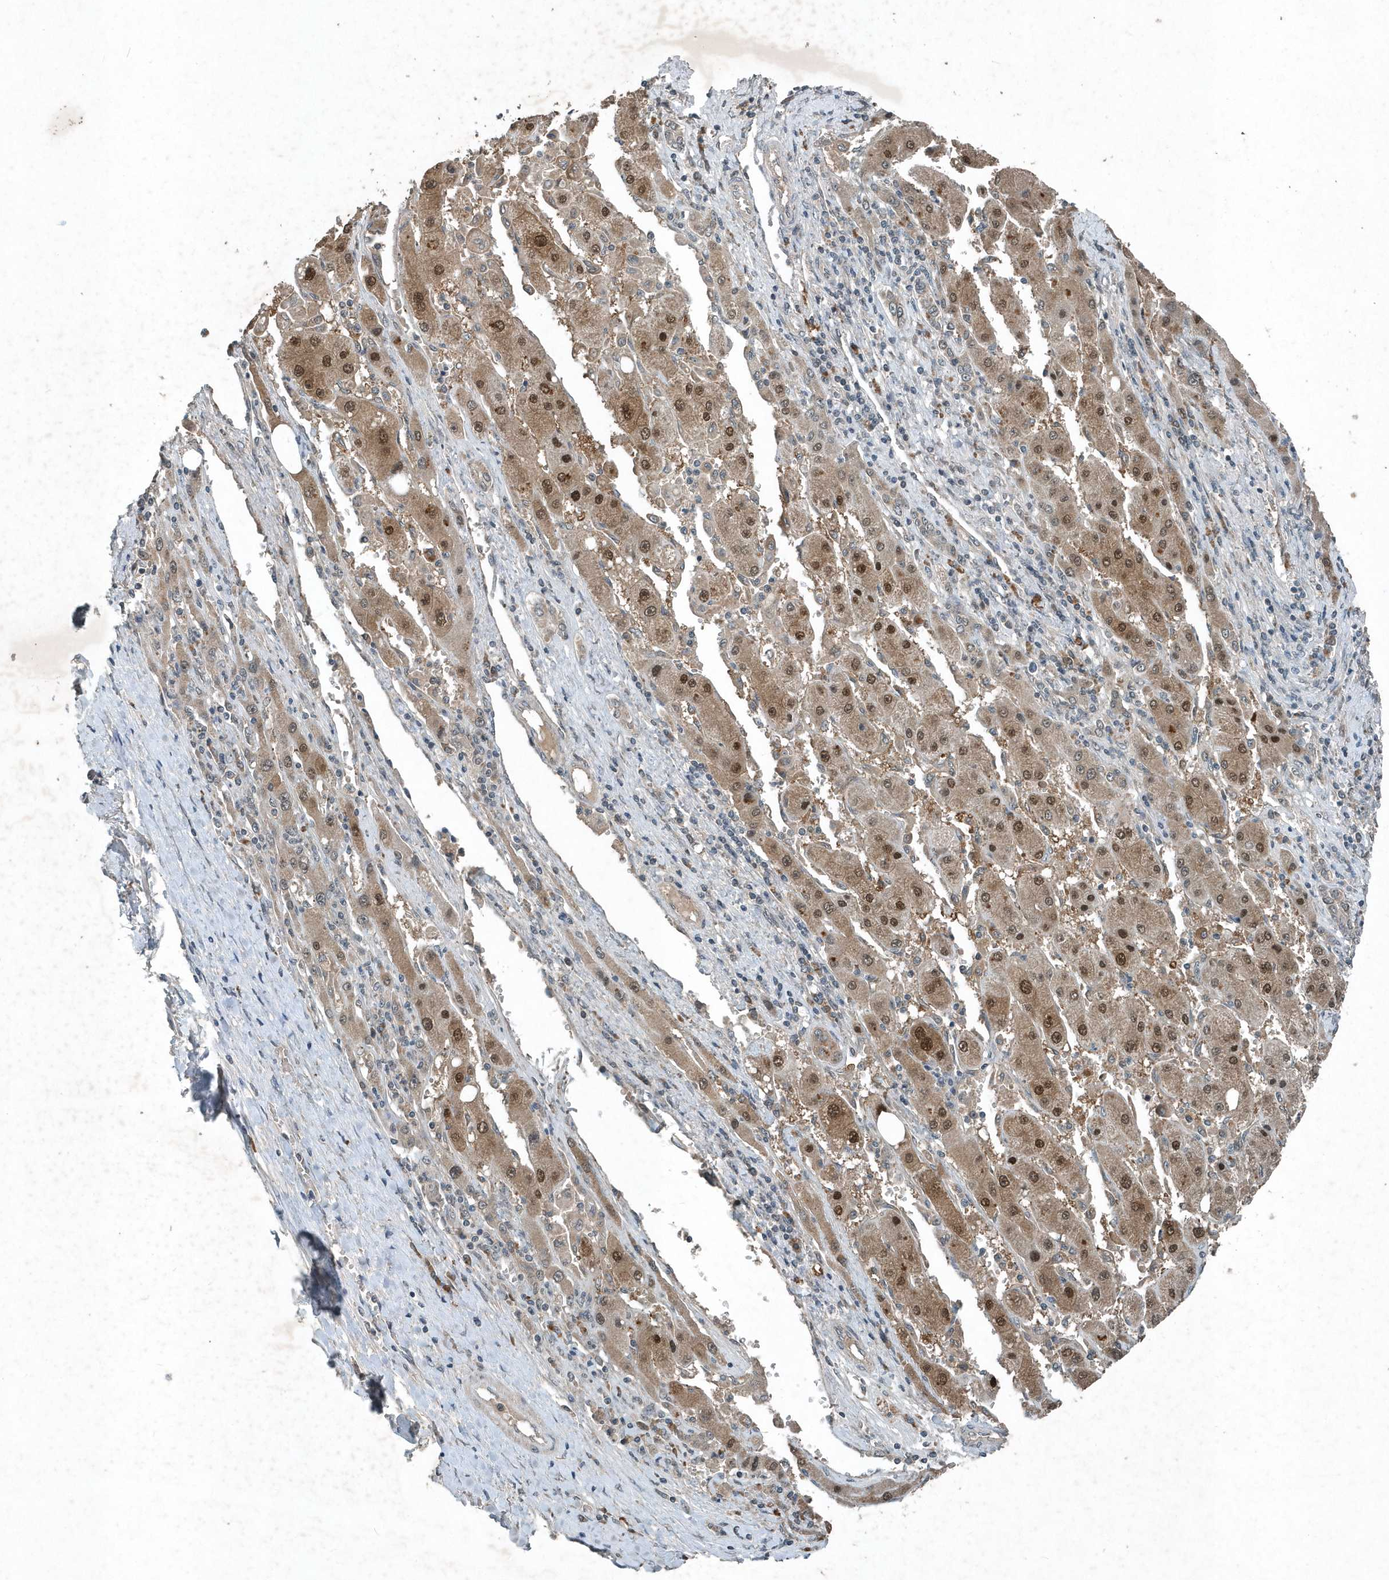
{"staining": {"intensity": "moderate", "quantity": ">75%", "location": "cytoplasmic/membranous,nuclear"}, "tissue": "liver cancer", "cell_type": "Tumor cells", "image_type": "cancer", "snomed": [{"axis": "morphology", "description": "Carcinoma, Hepatocellular, NOS"}, {"axis": "topography", "description": "Liver"}], "caption": "Protein analysis of hepatocellular carcinoma (liver) tissue reveals moderate cytoplasmic/membranous and nuclear positivity in about >75% of tumor cells. (Stains: DAB in brown, nuclei in blue, Microscopy: brightfield microscopy at high magnification).", "gene": "SCFD2", "patient": {"sex": "female", "age": 73}}